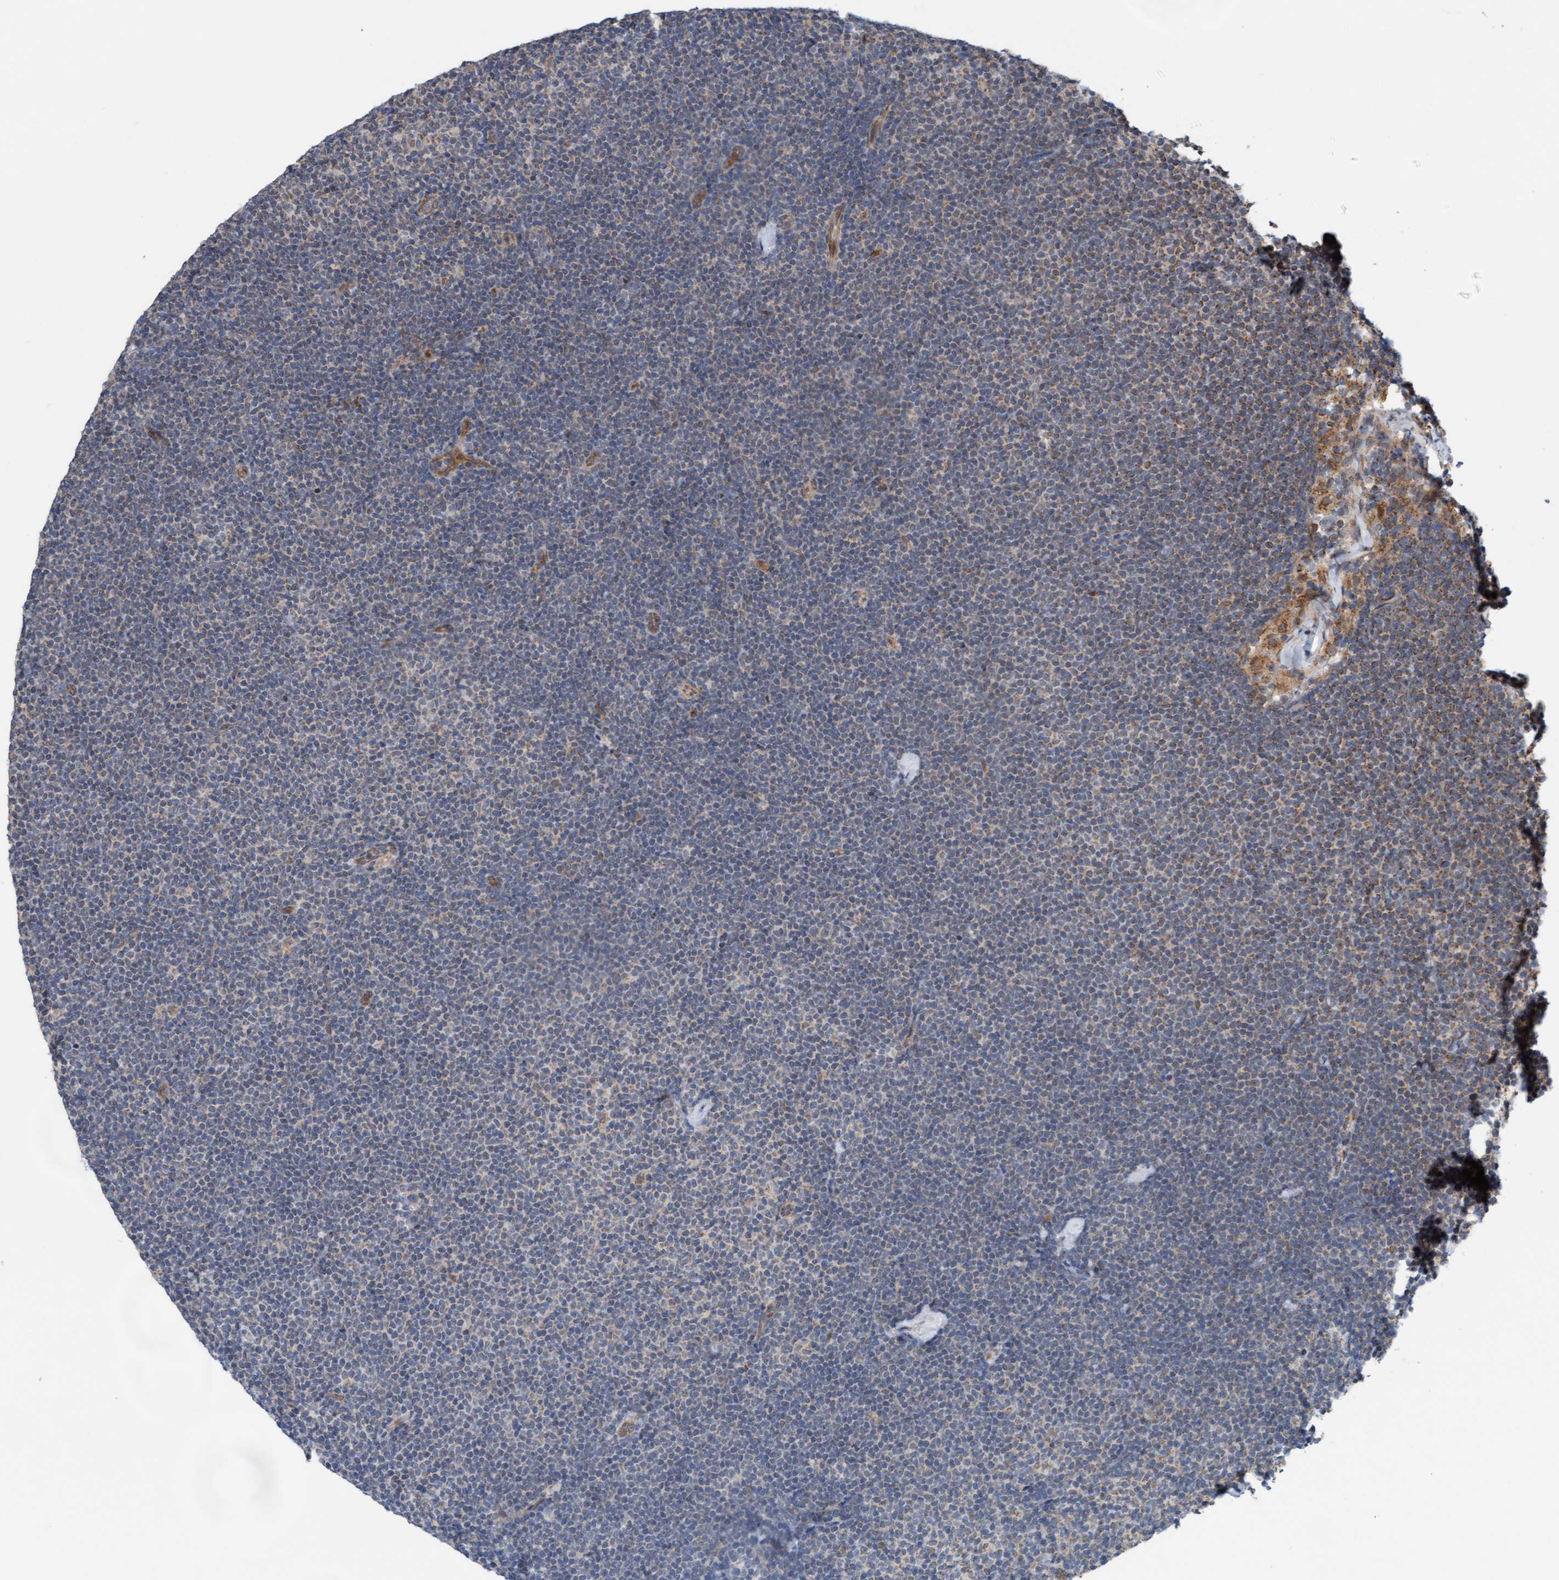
{"staining": {"intensity": "weak", "quantity": "<25%", "location": "cytoplasmic/membranous"}, "tissue": "lymphoma", "cell_type": "Tumor cells", "image_type": "cancer", "snomed": [{"axis": "morphology", "description": "Malignant lymphoma, non-Hodgkin's type, Low grade"}, {"axis": "topography", "description": "Lymph node"}], "caption": "Low-grade malignant lymphoma, non-Hodgkin's type was stained to show a protein in brown. There is no significant staining in tumor cells.", "gene": "ZNF566", "patient": {"sex": "female", "age": 53}}